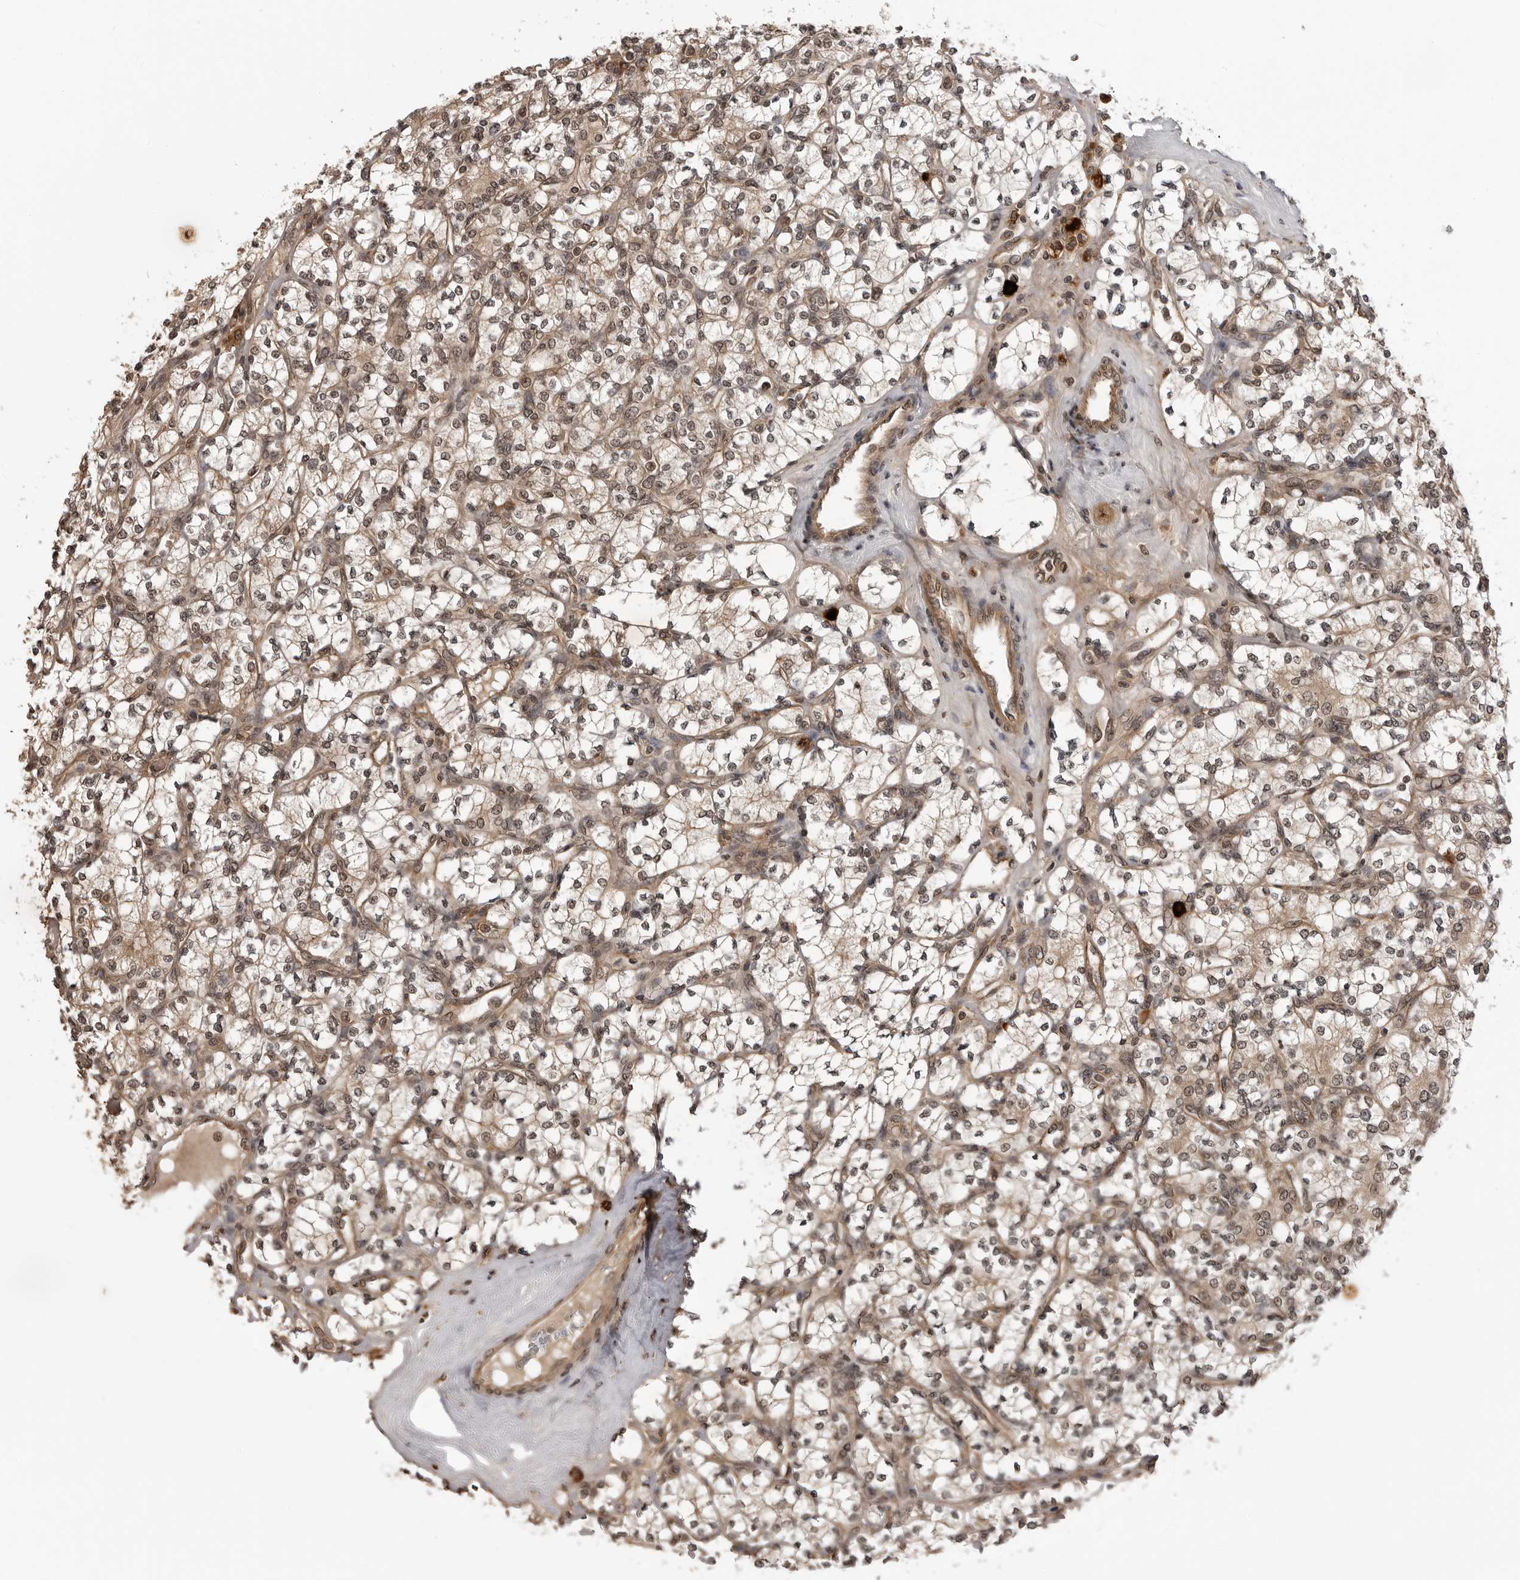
{"staining": {"intensity": "weak", "quantity": ">75%", "location": "cytoplasmic/membranous,nuclear"}, "tissue": "renal cancer", "cell_type": "Tumor cells", "image_type": "cancer", "snomed": [{"axis": "morphology", "description": "Adenocarcinoma, NOS"}, {"axis": "topography", "description": "Kidney"}], "caption": "IHC of adenocarcinoma (renal) shows low levels of weak cytoplasmic/membranous and nuclear staining in approximately >75% of tumor cells. The staining was performed using DAB to visualize the protein expression in brown, while the nuclei were stained in blue with hematoxylin (Magnification: 20x).", "gene": "IL24", "patient": {"sex": "male", "age": 77}}